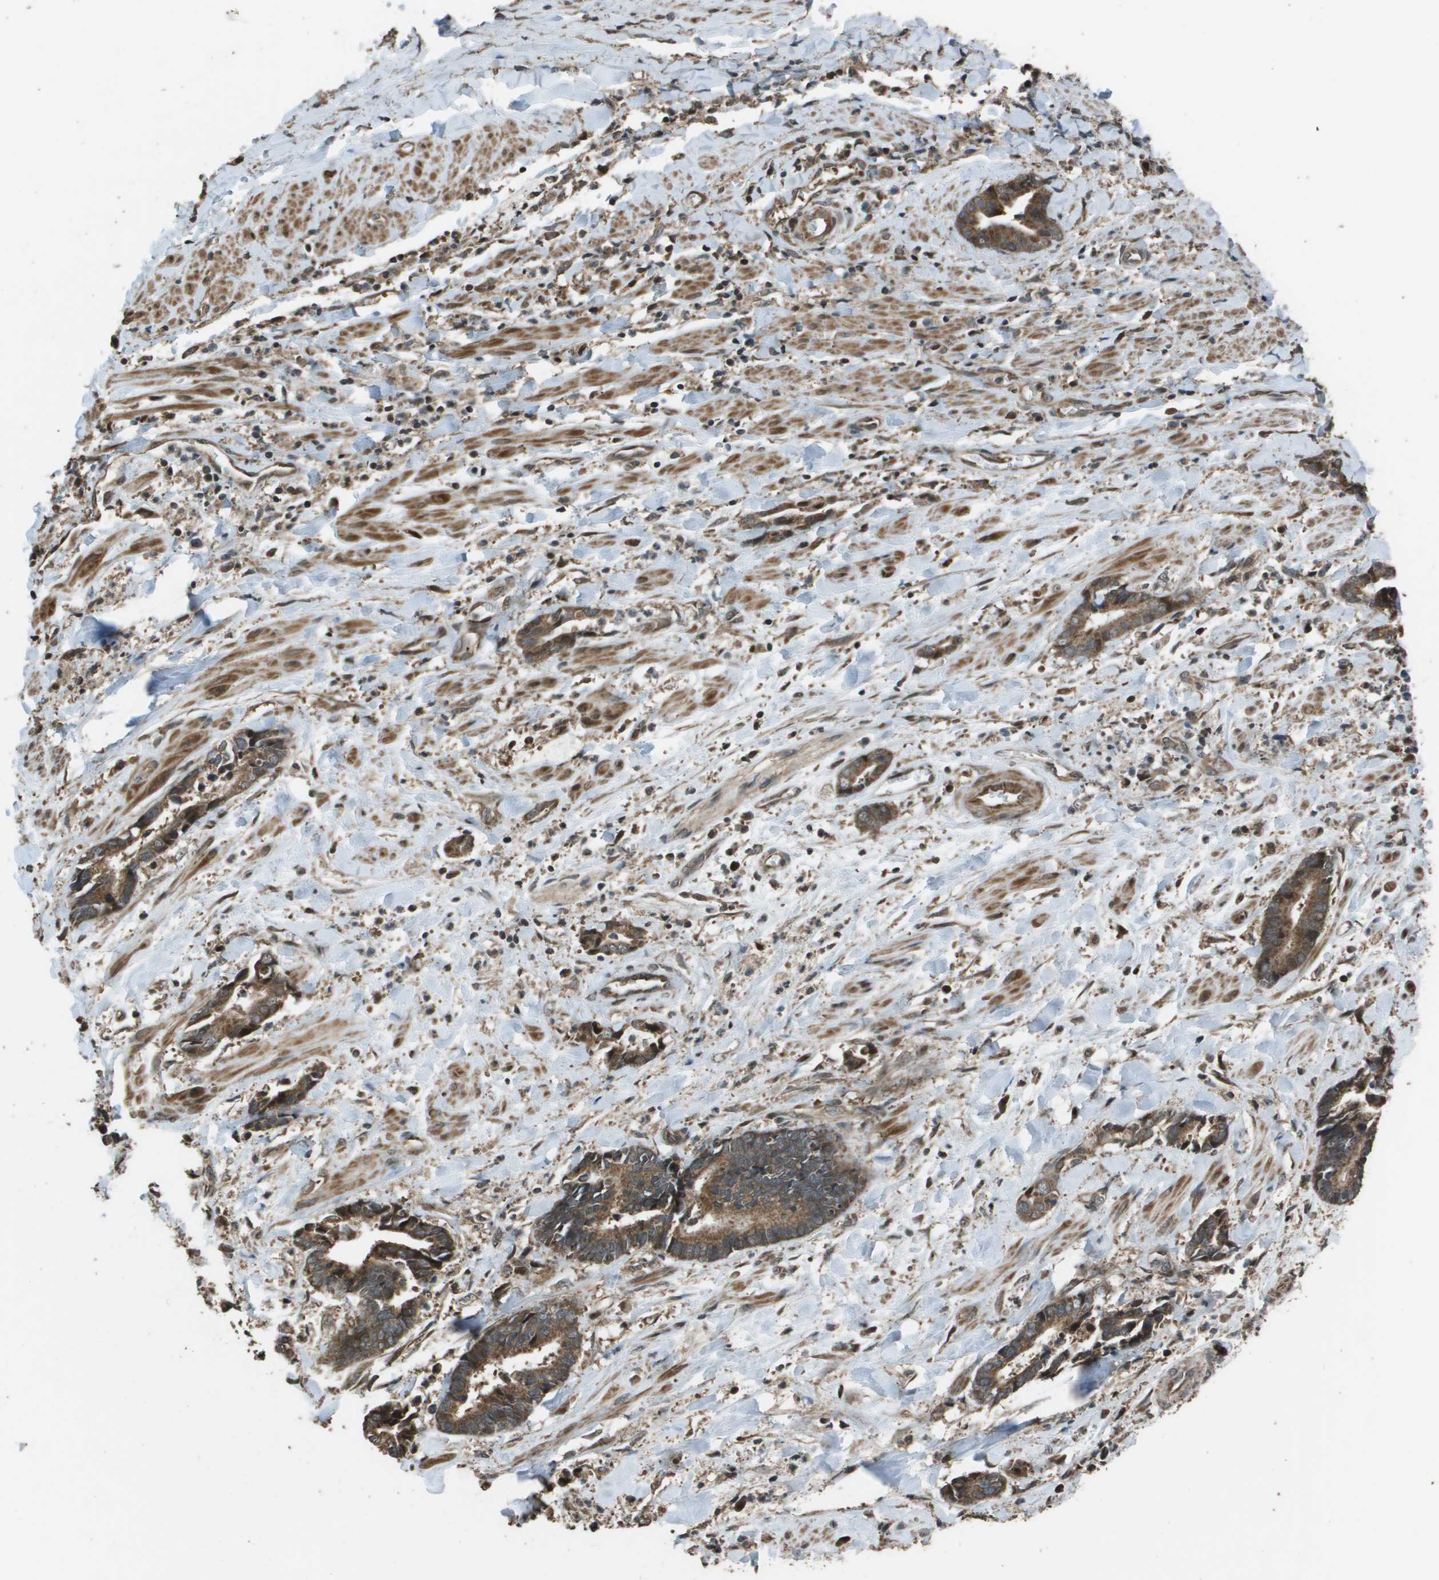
{"staining": {"intensity": "strong", "quantity": ">75%", "location": "cytoplasmic/membranous"}, "tissue": "cervical cancer", "cell_type": "Tumor cells", "image_type": "cancer", "snomed": [{"axis": "morphology", "description": "Adenocarcinoma, NOS"}, {"axis": "topography", "description": "Cervix"}], "caption": "Immunohistochemical staining of human cervical cancer (adenocarcinoma) reveals high levels of strong cytoplasmic/membranous protein positivity in approximately >75% of tumor cells.", "gene": "FIG4", "patient": {"sex": "female", "age": 44}}